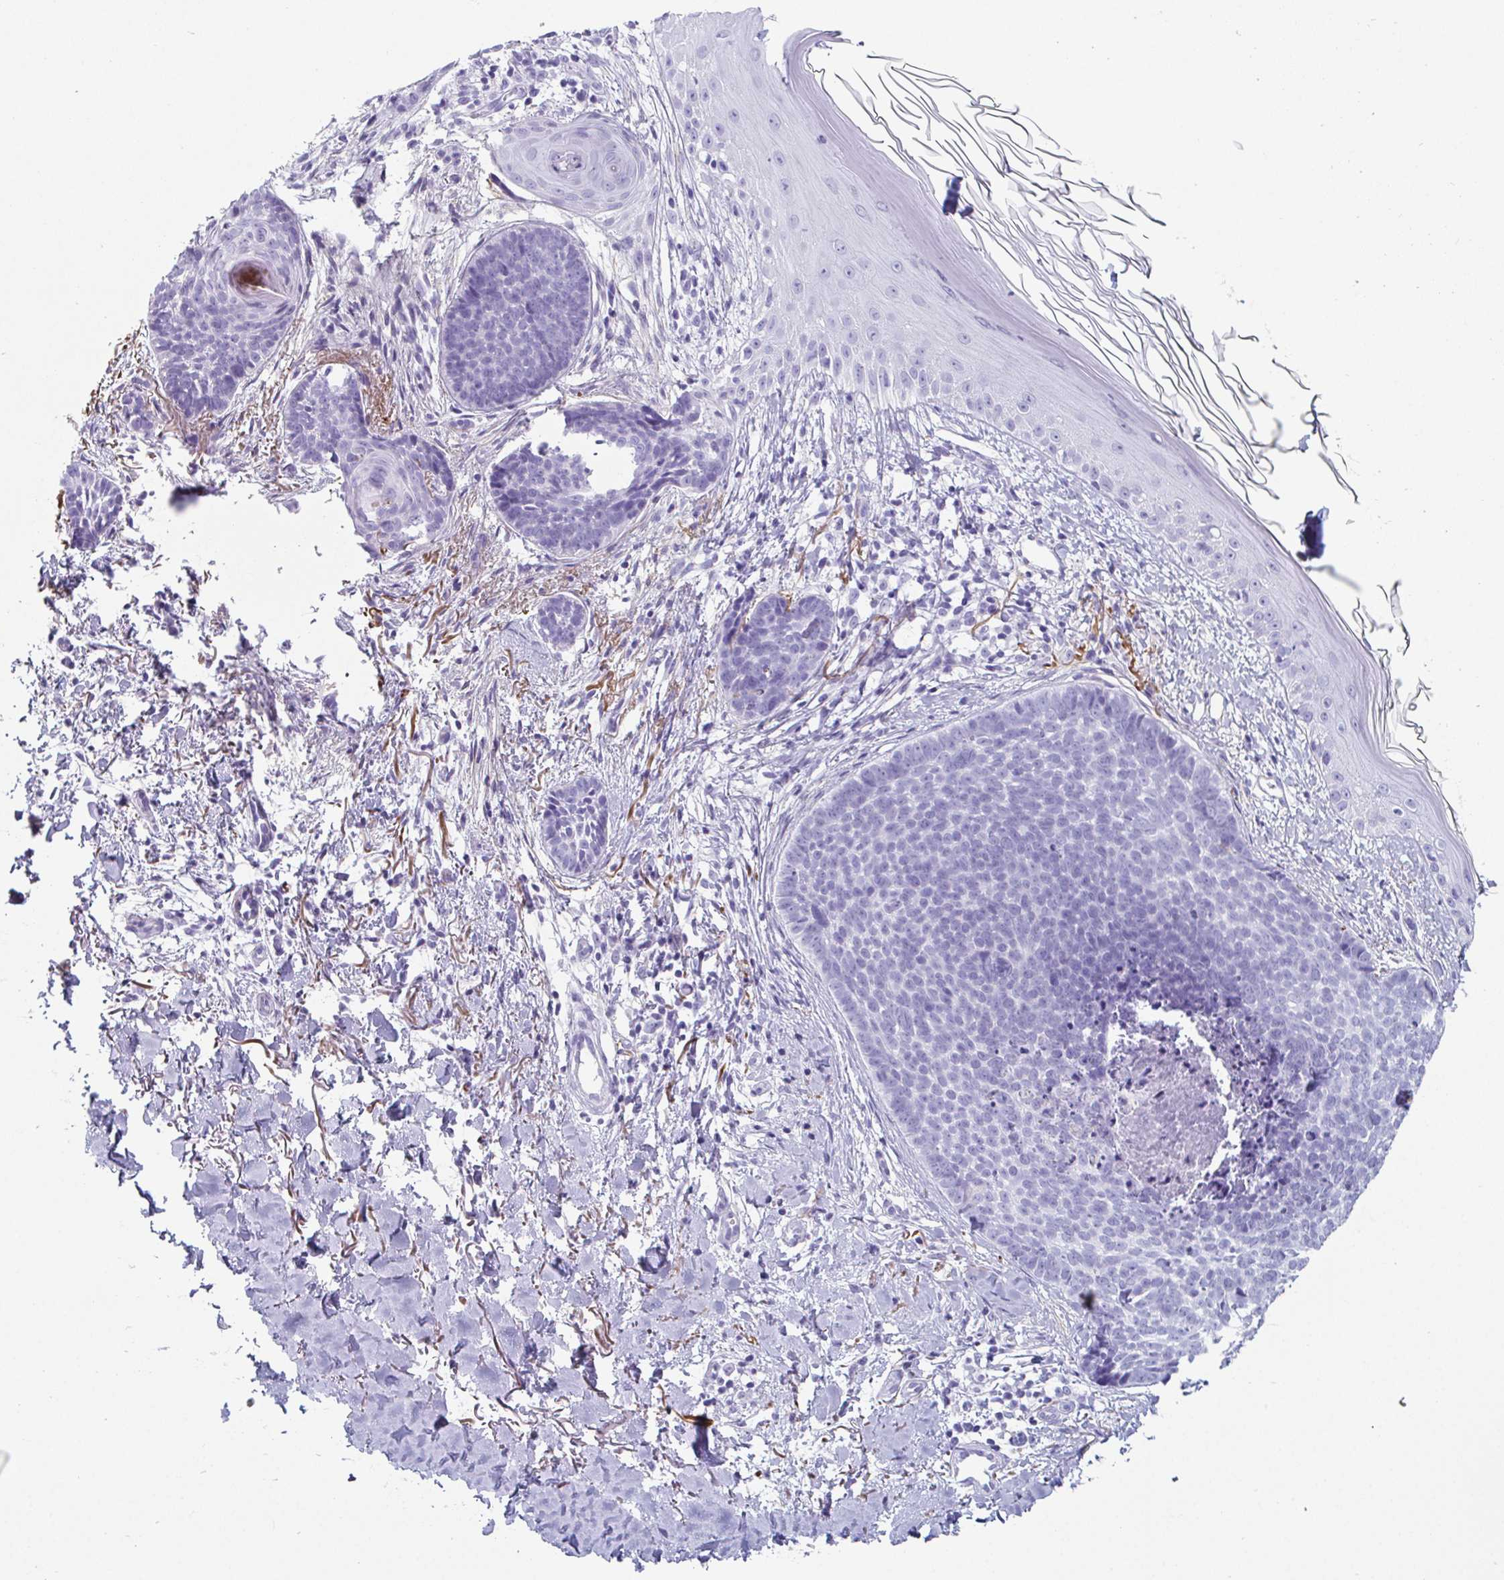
{"staining": {"intensity": "negative", "quantity": "none", "location": "none"}, "tissue": "skin cancer", "cell_type": "Tumor cells", "image_type": "cancer", "snomed": [{"axis": "morphology", "description": "Basal cell carcinoma"}, {"axis": "topography", "description": "Skin"}, {"axis": "topography", "description": "Skin of back"}], "caption": "This is an immunohistochemistry image of basal cell carcinoma (skin). There is no staining in tumor cells.", "gene": "CREG2", "patient": {"sex": "male", "age": 81}}